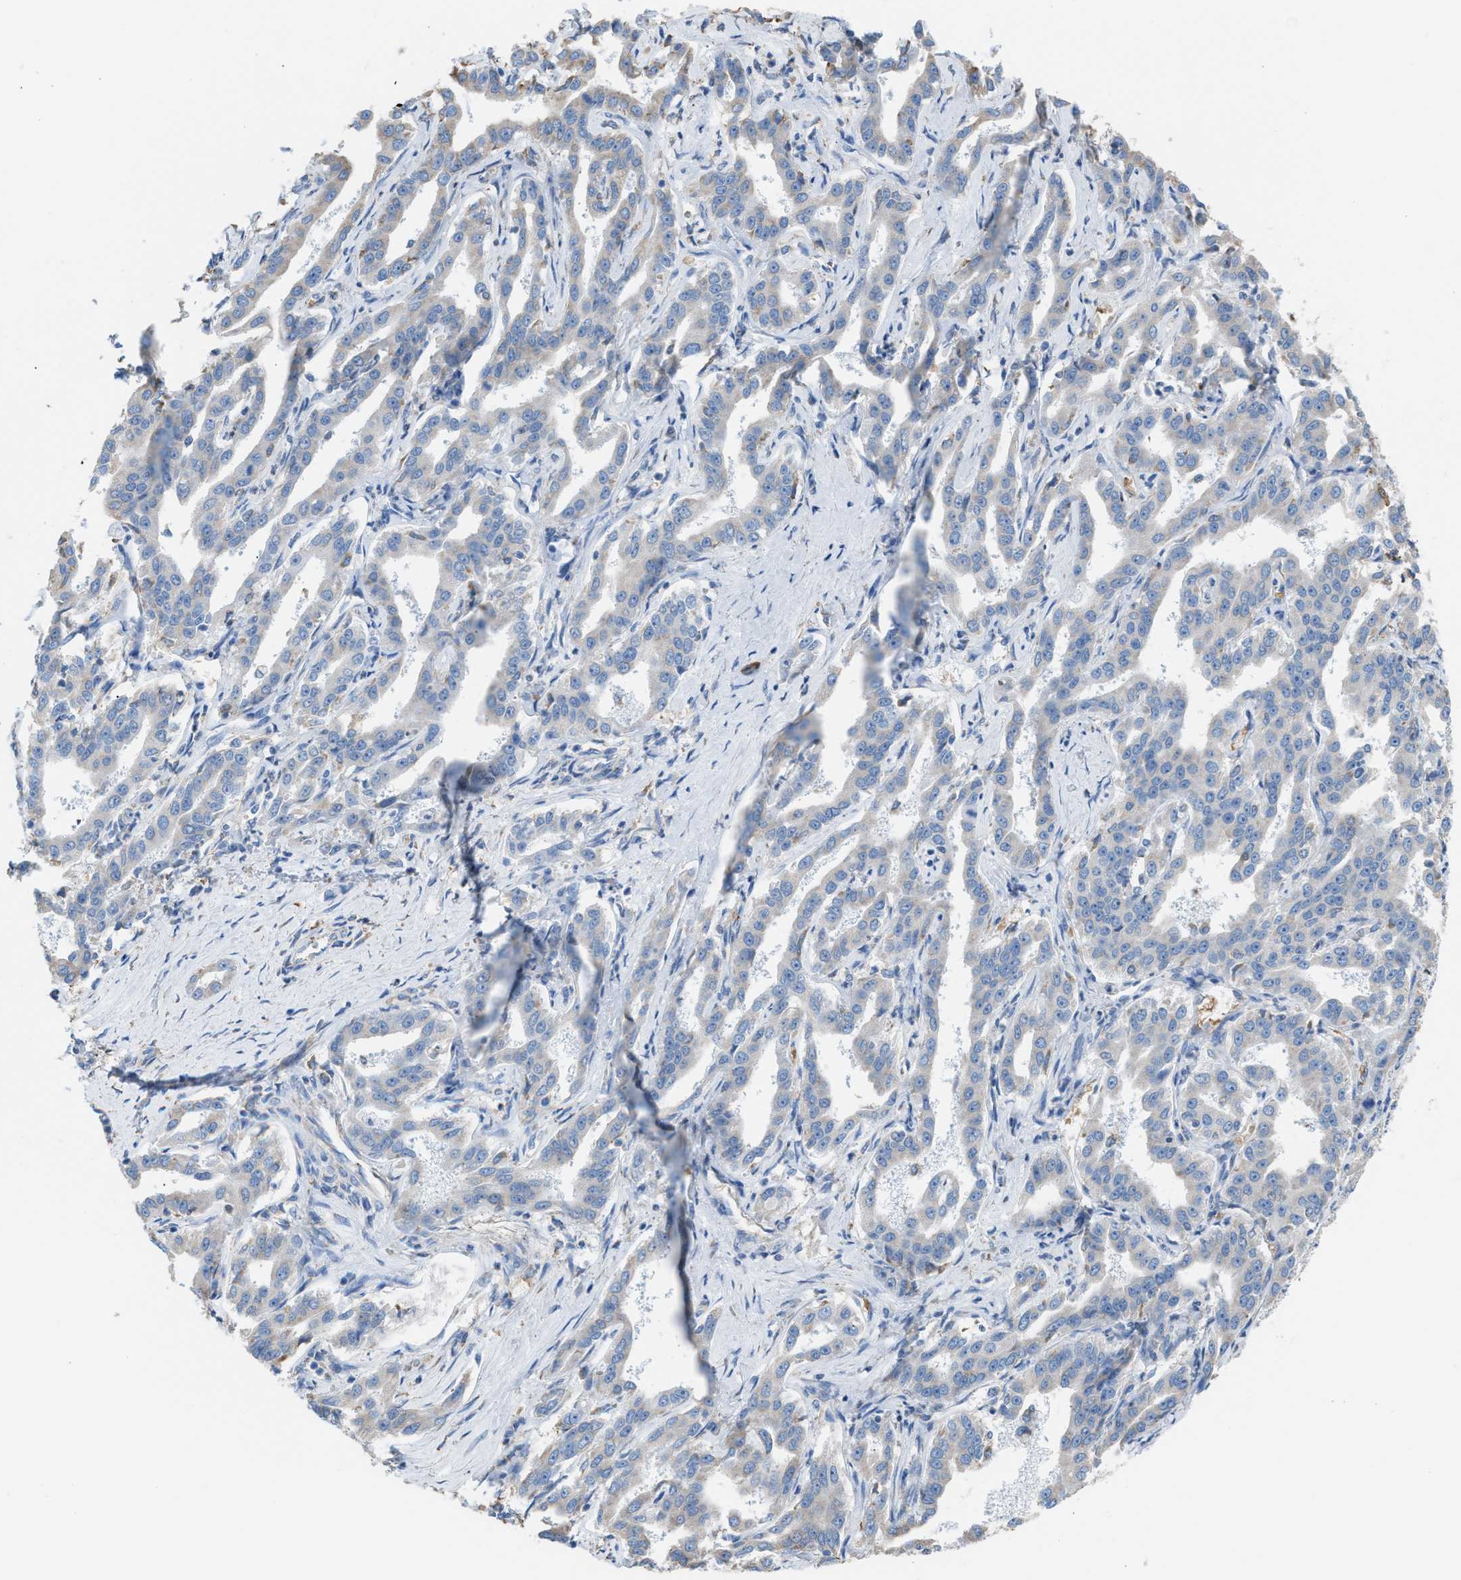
{"staining": {"intensity": "negative", "quantity": "none", "location": "none"}, "tissue": "liver cancer", "cell_type": "Tumor cells", "image_type": "cancer", "snomed": [{"axis": "morphology", "description": "Cholangiocarcinoma"}, {"axis": "topography", "description": "Liver"}], "caption": "Protein analysis of liver cancer (cholangiocarcinoma) shows no significant expression in tumor cells.", "gene": "CA3", "patient": {"sex": "male", "age": 59}}